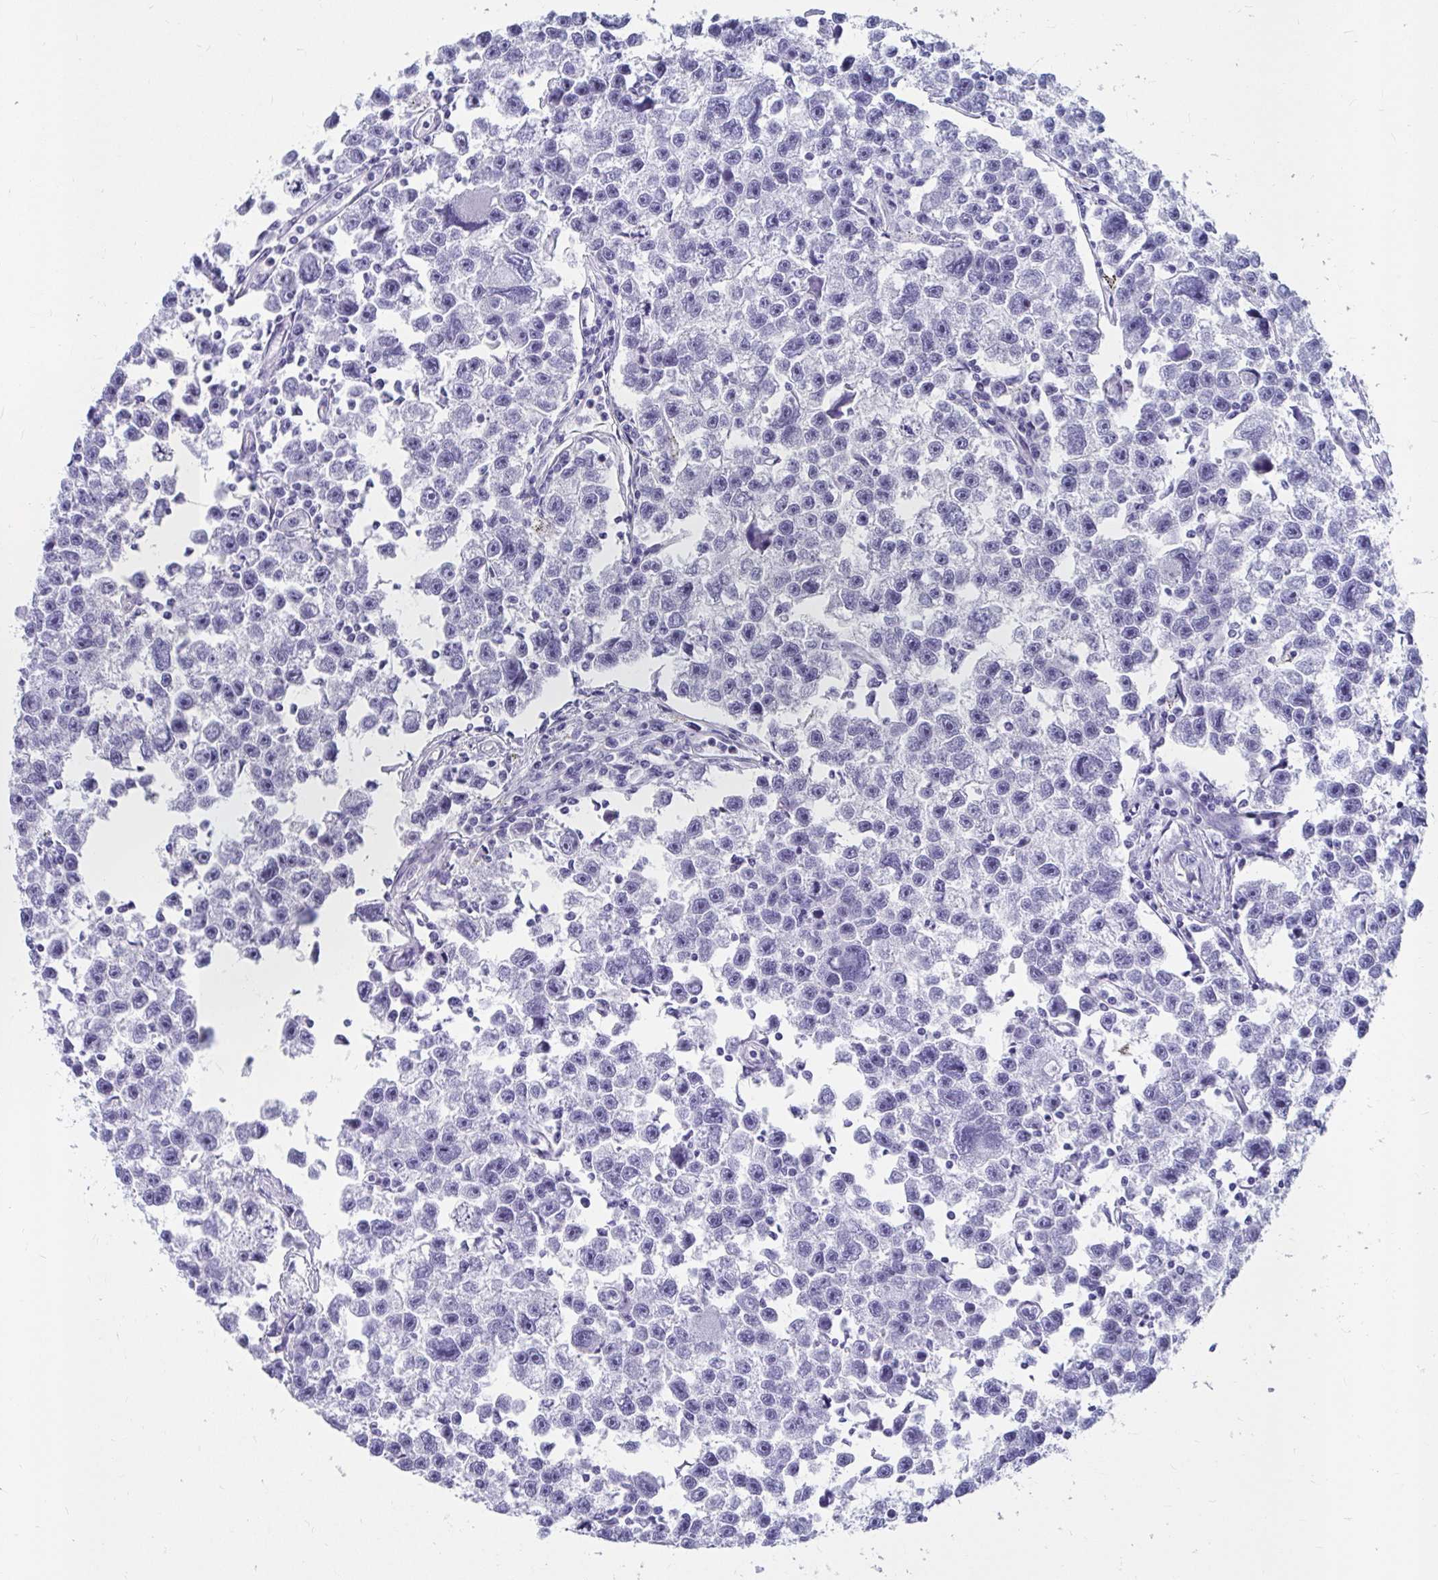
{"staining": {"intensity": "negative", "quantity": "none", "location": "none"}, "tissue": "testis cancer", "cell_type": "Tumor cells", "image_type": "cancer", "snomed": [{"axis": "morphology", "description": "Seminoma, NOS"}, {"axis": "topography", "description": "Testis"}], "caption": "This histopathology image is of testis cancer stained with IHC to label a protein in brown with the nuclei are counter-stained blue. There is no positivity in tumor cells.", "gene": "C19orf81", "patient": {"sex": "male", "age": 26}}